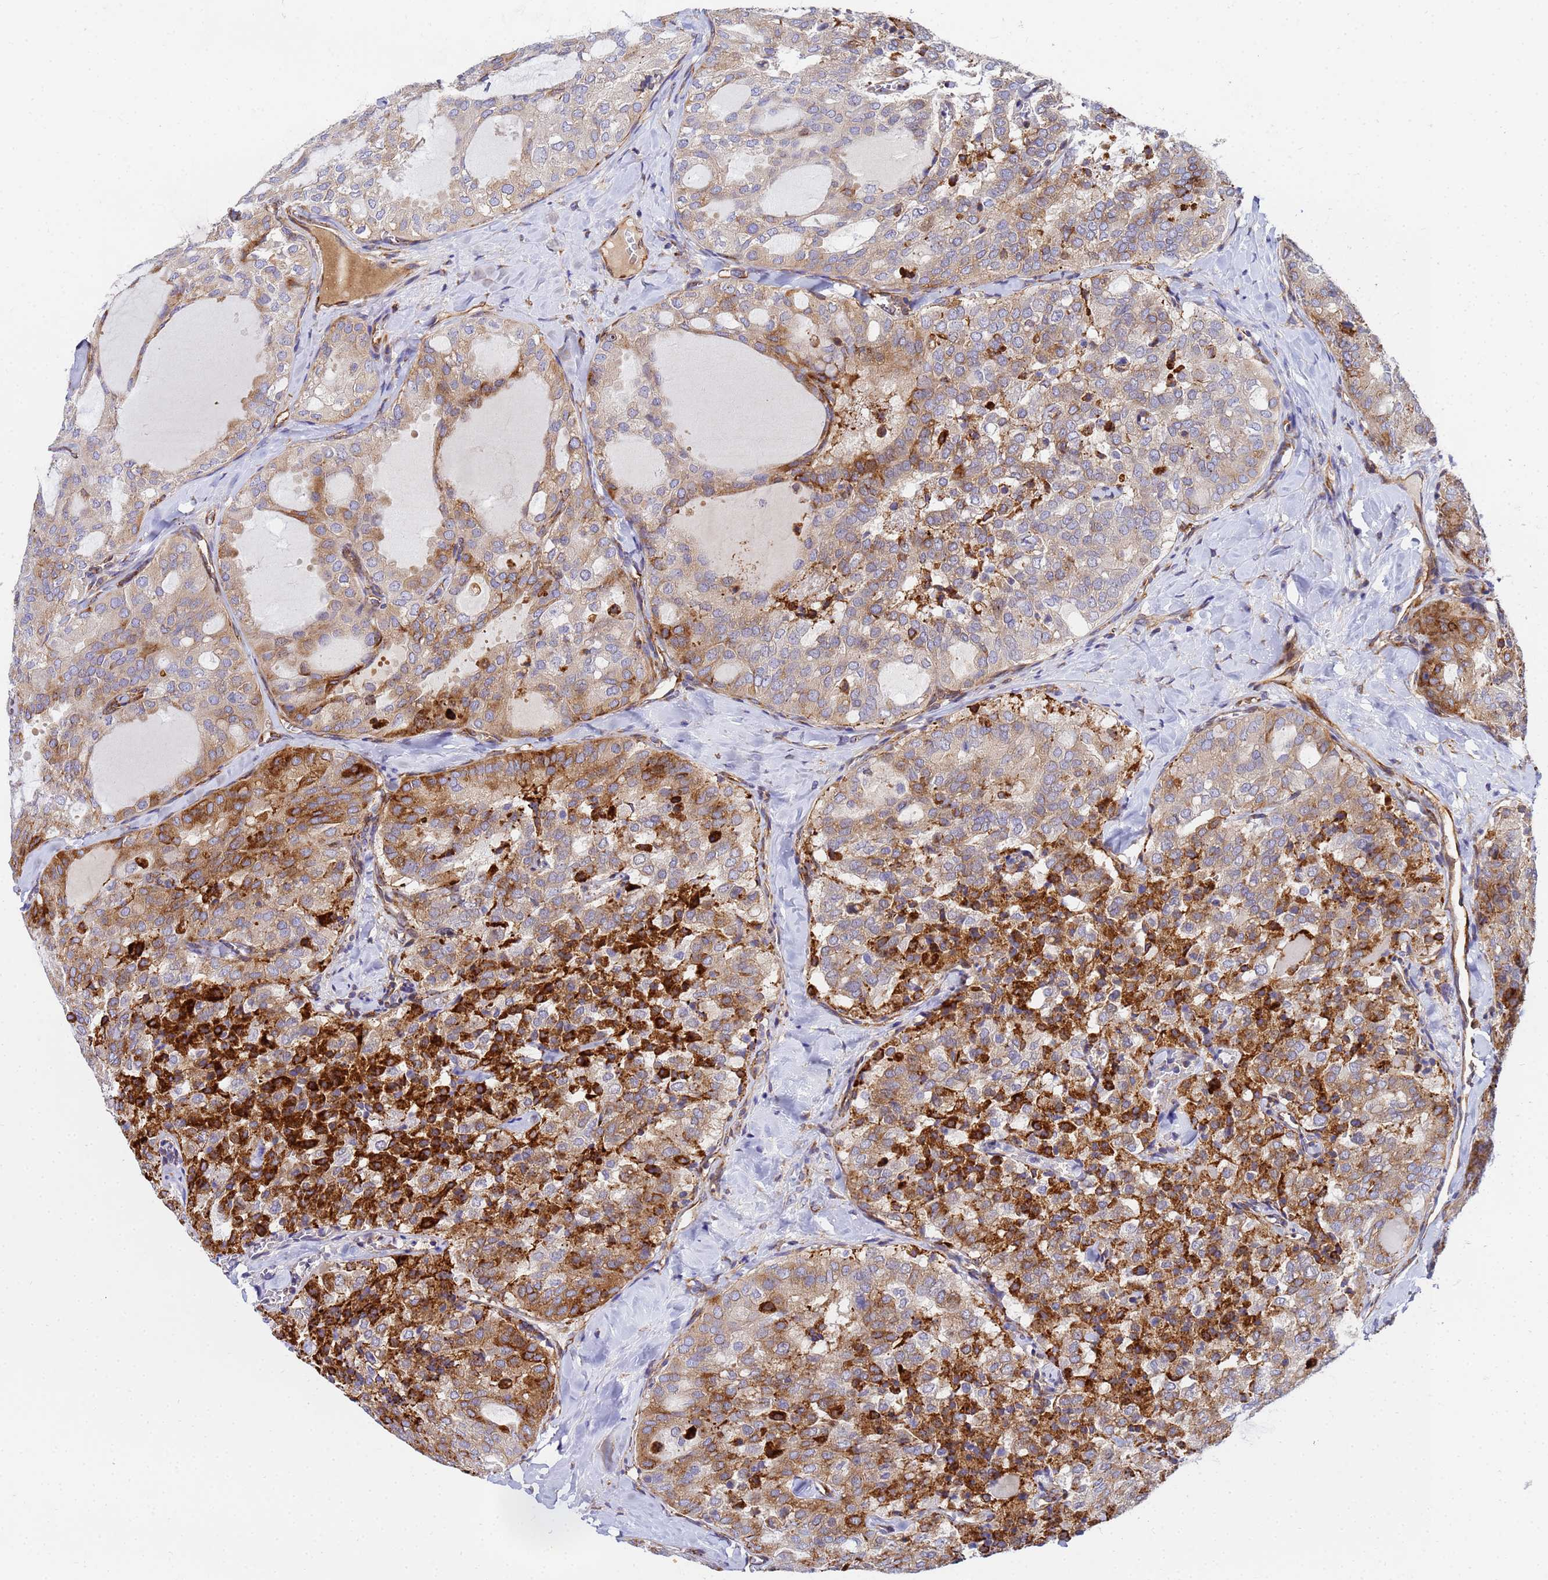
{"staining": {"intensity": "strong", "quantity": "25%-75%", "location": "cytoplasmic/membranous"}, "tissue": "thyroid cancer", "cell_type": "Tumor cells", "image_type": "cancer", "snomed": [{"axis": "morphology", "description": "Follicular adenoma carcinoma, NOS"}, {"axis": "topography", "description": "Thyroid gland"}], "caption": "Immunohistochemical staining of thyroid cancer demonstrates high levels of strong cytoplasmic/membranous protein expression in approximately 25%-75% of tumor cells.", "gene": "POM121", "patient": {"sex": "male", "age": 75}}